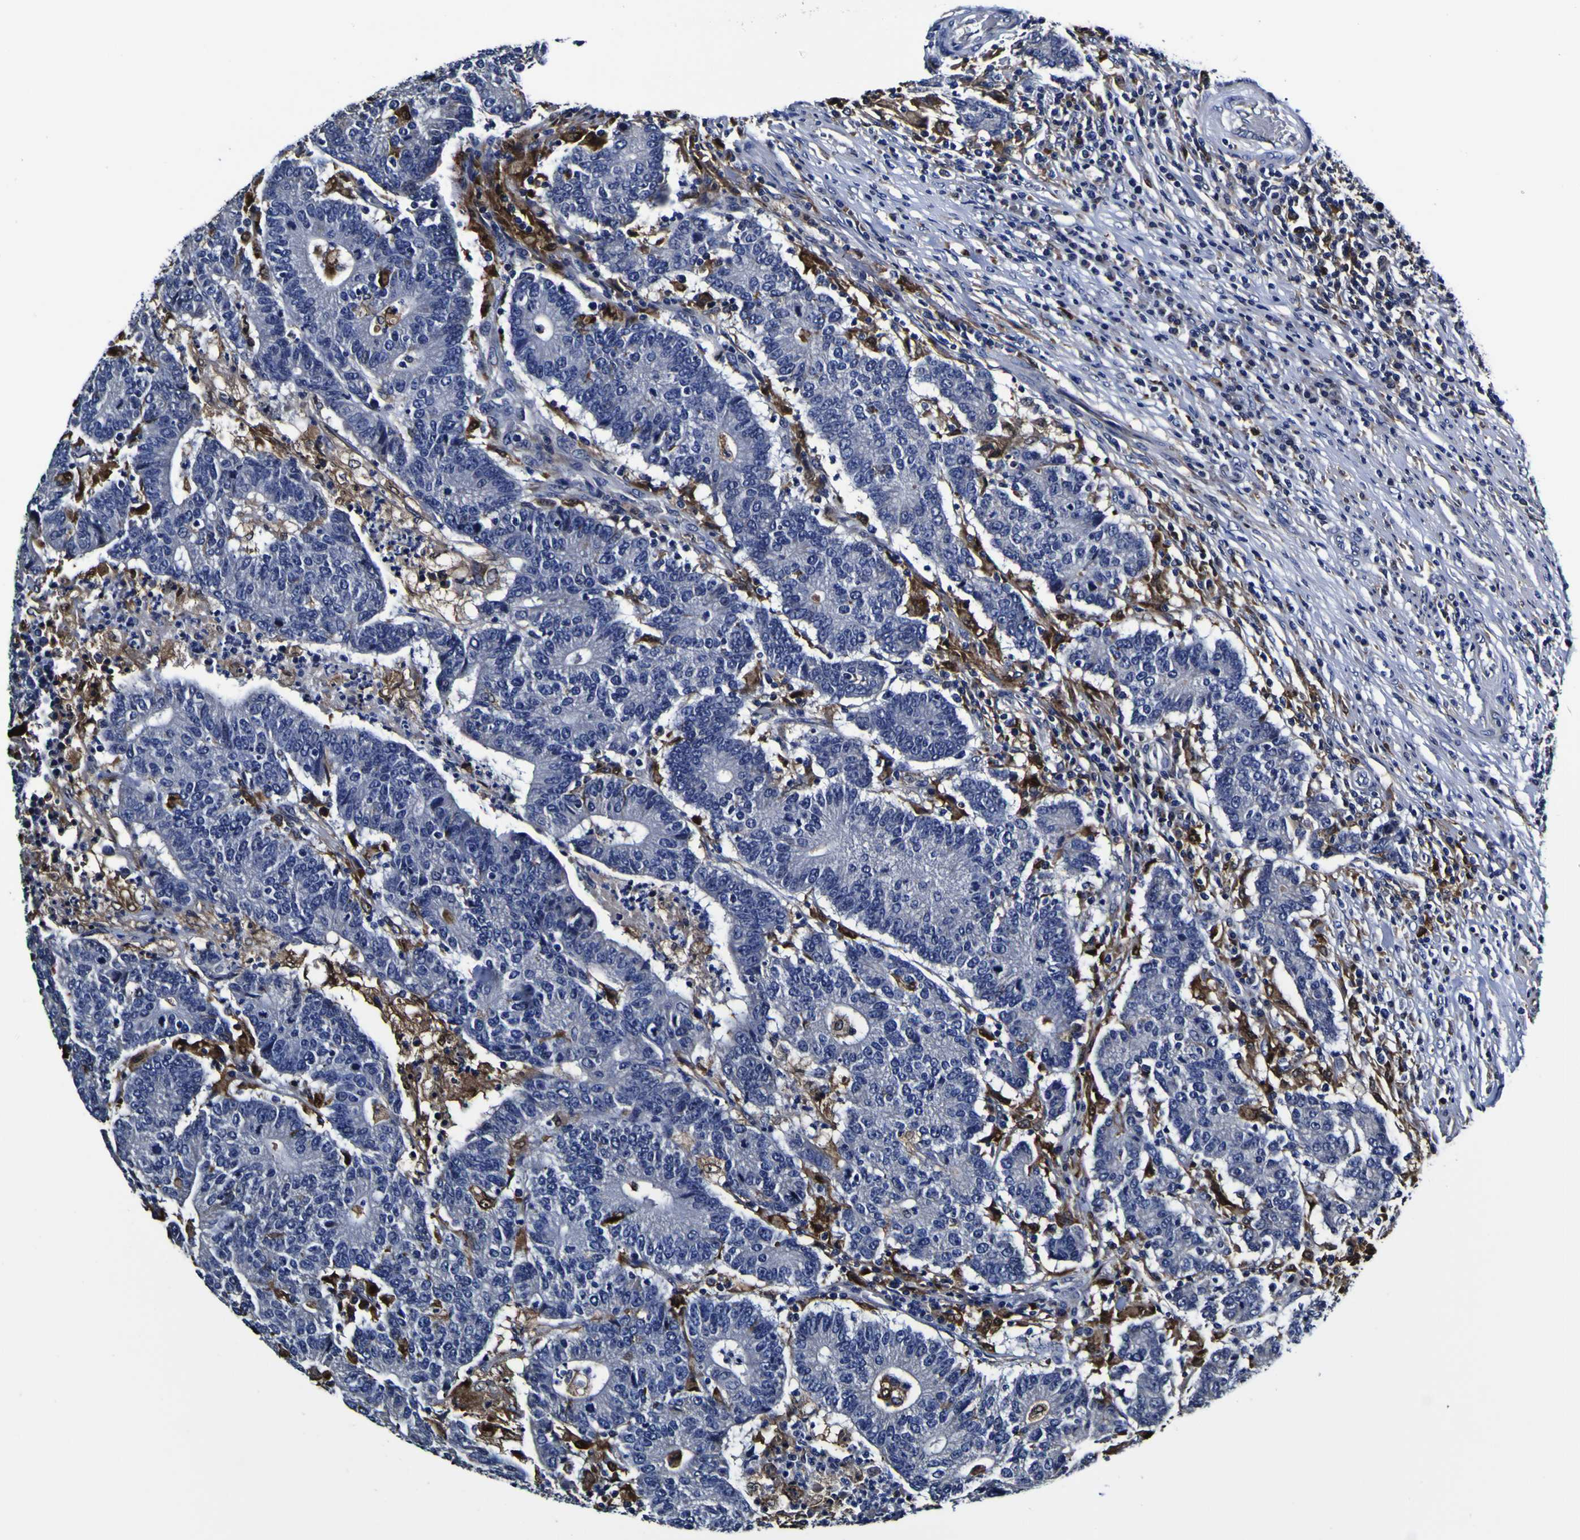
{"staining": {"intensity": "negative", "quantity": "none", "location": "none"}, "tissue": "colorectal cancer", "cell_type": "Tumor cells", "image_type": "cancer", "snomed": [{"axis": "morphology", "description": "Normal tissue, NOS"}, {"axis": "morphology", "description": "Adenocarcinoma, NOS"}, {"axis": "topography", "description": "Colon"}], "caption": "Colorectal cancer (adenocarcinoma) stained for a protein using IHC displays no positivity tumor cells.", "gene": "GPX1", "patient": {"sex": "female", "age": 75}}